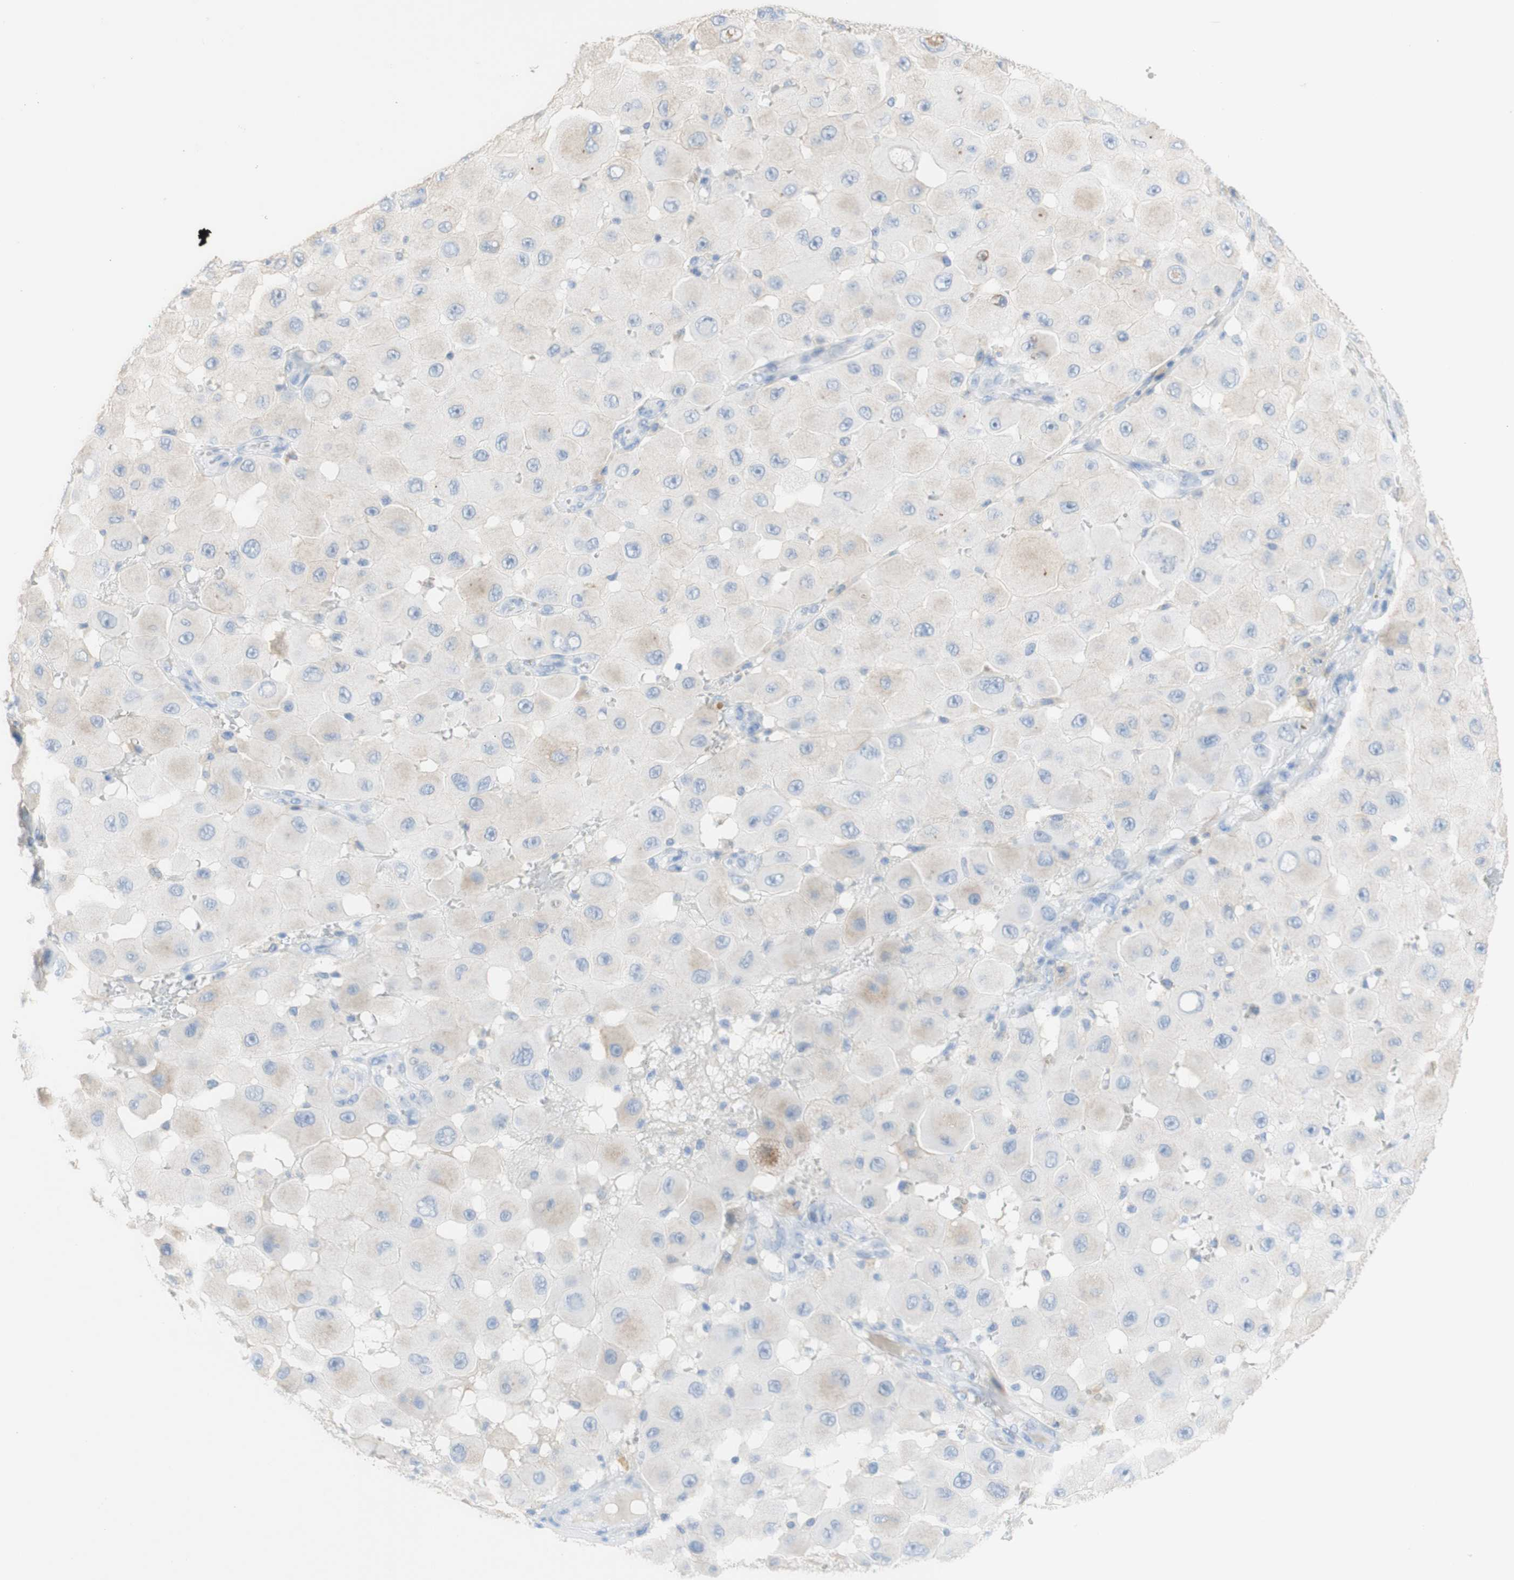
{"staining": {"intensity": "weak", "quantity": "<25%", "location": "cytoplasmic/membranous"}, "tissue": "melanoma", "cell_type": "Tumor cells", "image_type": "cancer", "snomed": [{"axis": "morphology", "description": "Malignant melanoma, NOS"}, {"axis": "topography", "description": "Skin"}], "caption": "Immunohistochemistry image of neoplastic tissue: human malignant melanoma stained with DAB demonstrates no significant protein expression in tumor cells.", "gene": "DSC2", "patient": {"sex": "female", "age": 81}}